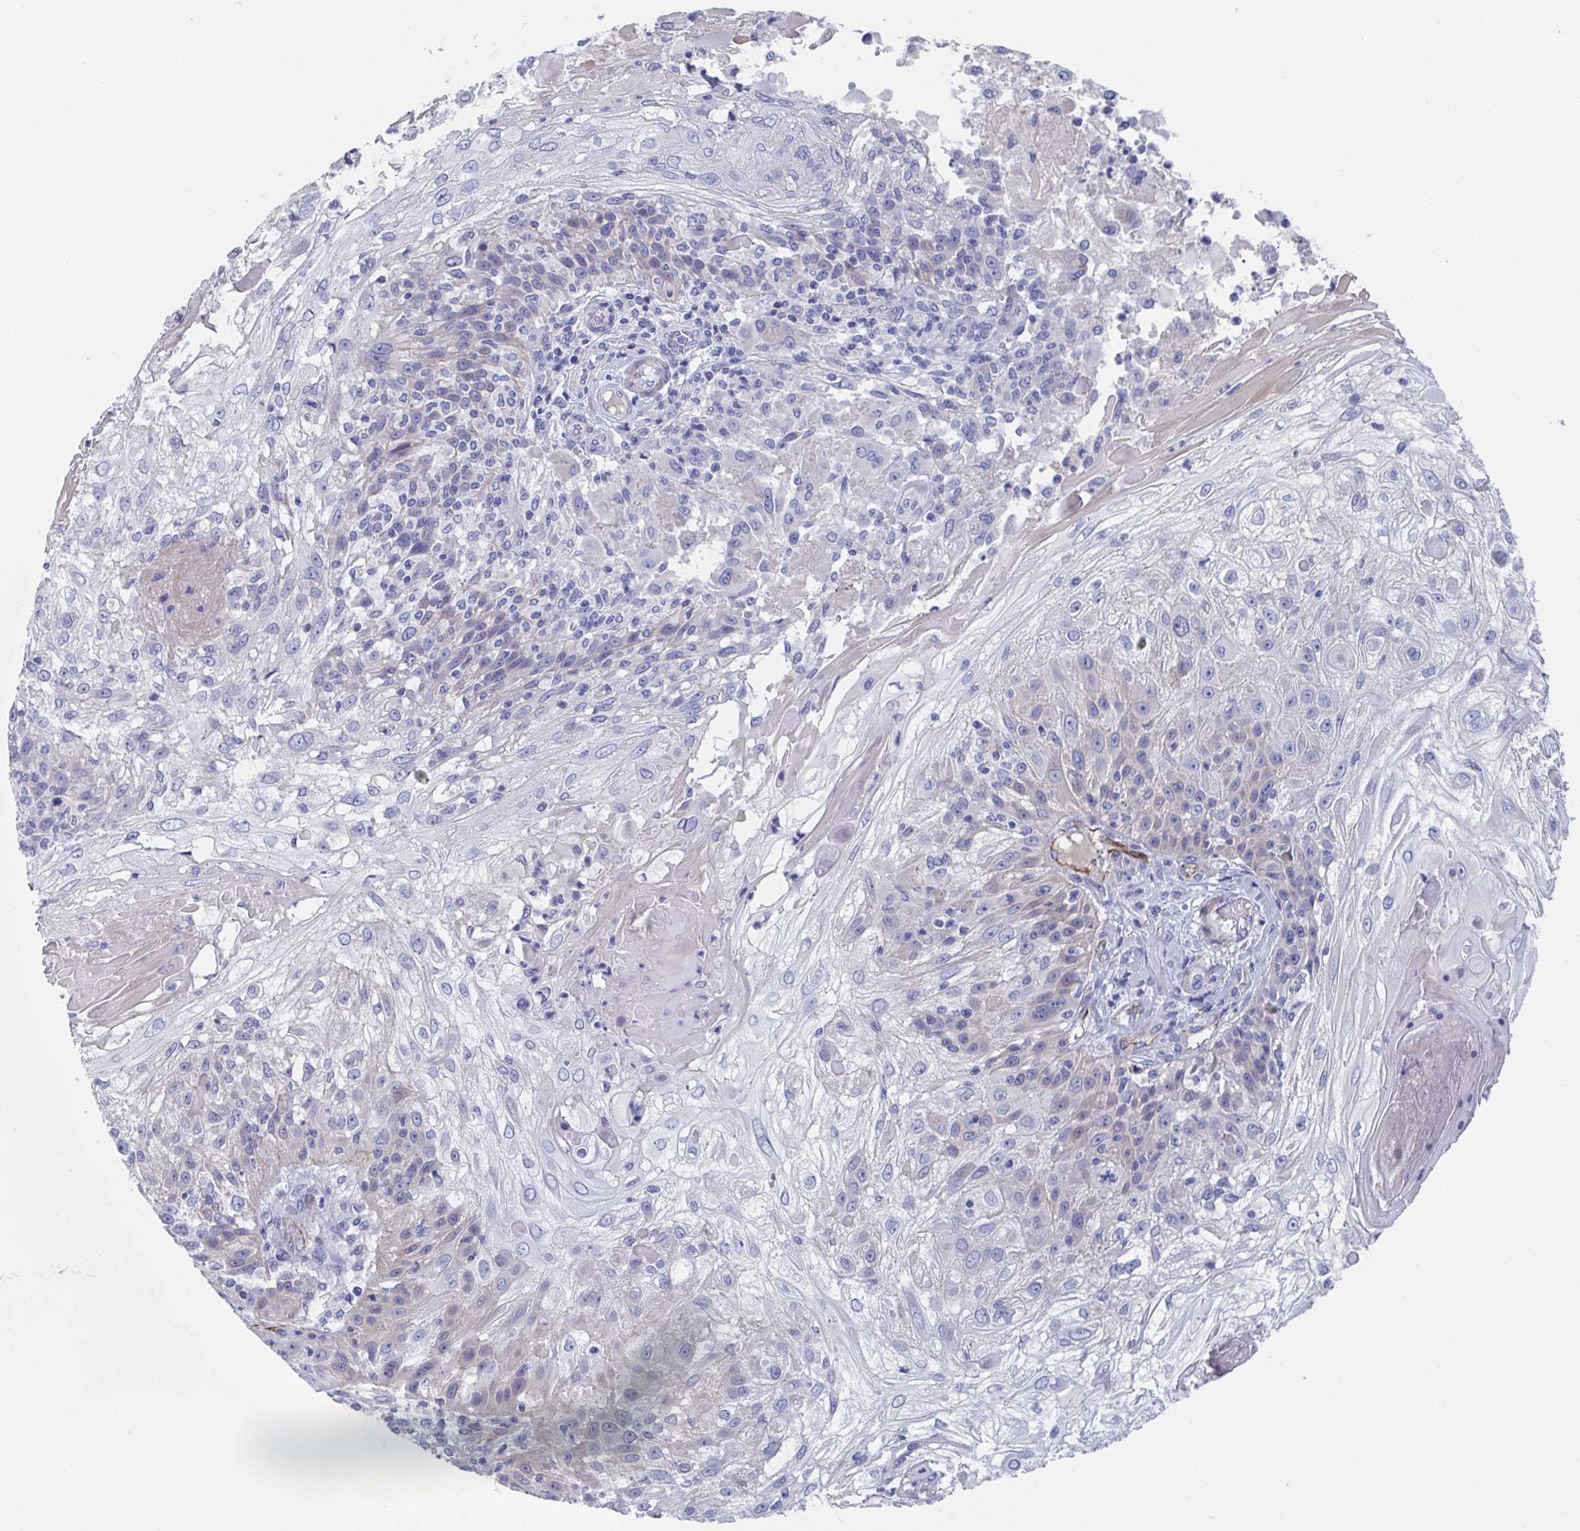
{"staining": {"intensity": "negative", "quantity": "none", "location": "none"}, "tissue": "skin cancer", "cell_type": "Tumor cells", "image_type": "cancer", "snomed": [{"axis": "morphology", "description": "Normal tissue, NOS"}, {"axis": "morphology", "description": "Squamous cell carcinoma, NOS"}, {"axis": "topography", "description": "Skin"}], "caption": "Immunohistochemistry (IHC) image of neoplastic tissue: human skin cancer stained with DAB demonstrates no significant protein positivity in tumor cells. Brightfield microscopy of IHC stained with DAB (brown) and hematoxylin (blue), captured at high magnification.", "gene": "CDH2", "patient": {"sex": "female", "age": 83}}